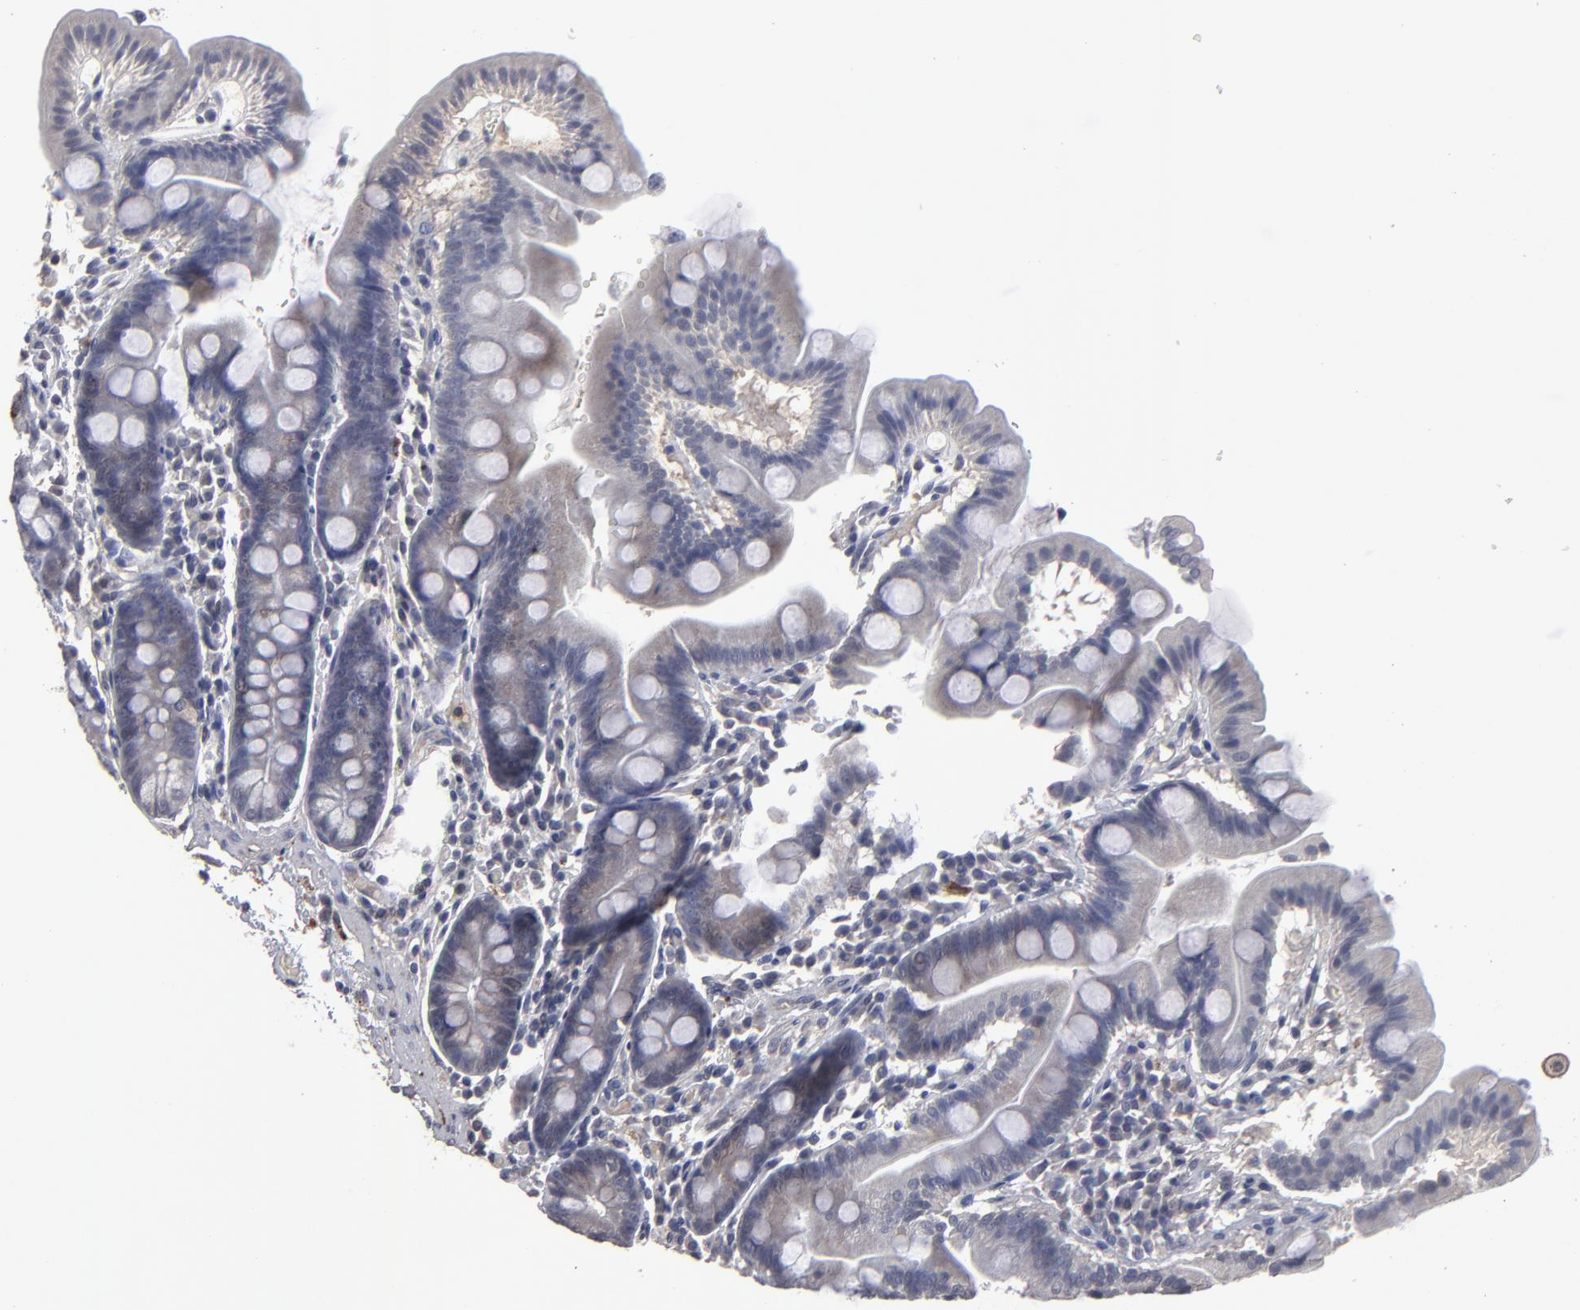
{"staining": {"intensity": "negative", "quantity": "none", "location": "none"}, "tissue": "duodenum", "cell_type": "Glandular cells", "image_type": "normal", "snomed": [{"axis": "morphology", "description": "Normal tissue, NOS"}, {"axis": "topography", "description": "Duodenum"}], "caption": "Duodenum stained for a protein using immunohistochemistry exhibits no expression glandular cells.", "gene": "GPM6B", "patient": {"sex": "male", "age": 50}}